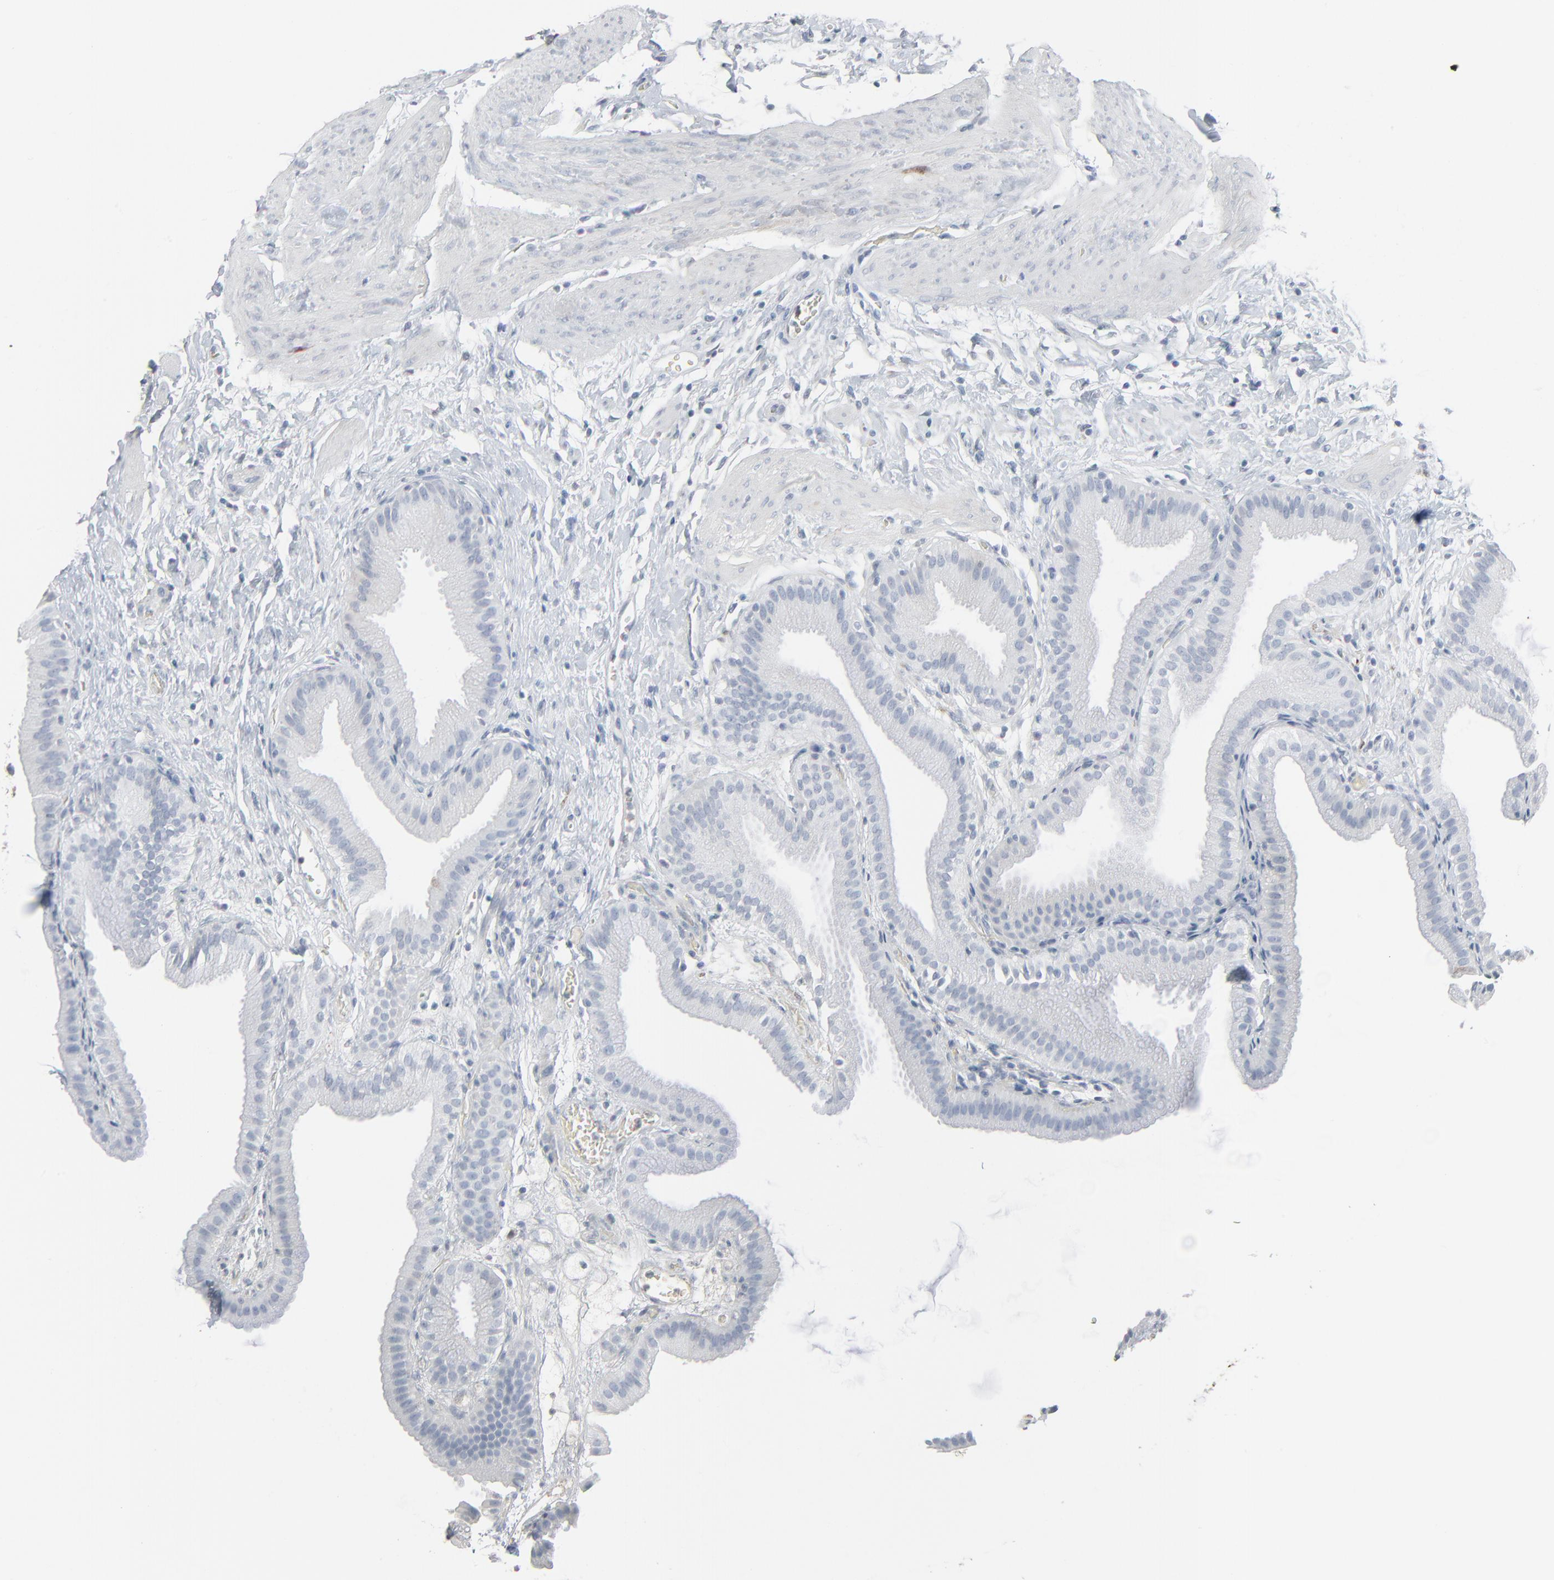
{"staining": {"intensity": "negative", "quantity": "none", "location": "none"}, "tissue": "gallbladder", "cell_type": "Glandular cells", "image_type": "normal", "snomed": [{"axis": "morphology", "description": "Normal tissue, NOS"}, {"axis": "topography", "description": "Gallbladder"}], "caption": "A high-resolution photomicrograph shows immunohistochemistry (IHC) staining of unremarkable gallbladder, which exhibits no significant staining in glandular cells.", "gene": "PHGDH", "patient": {"sex": "female", "age": 63}}